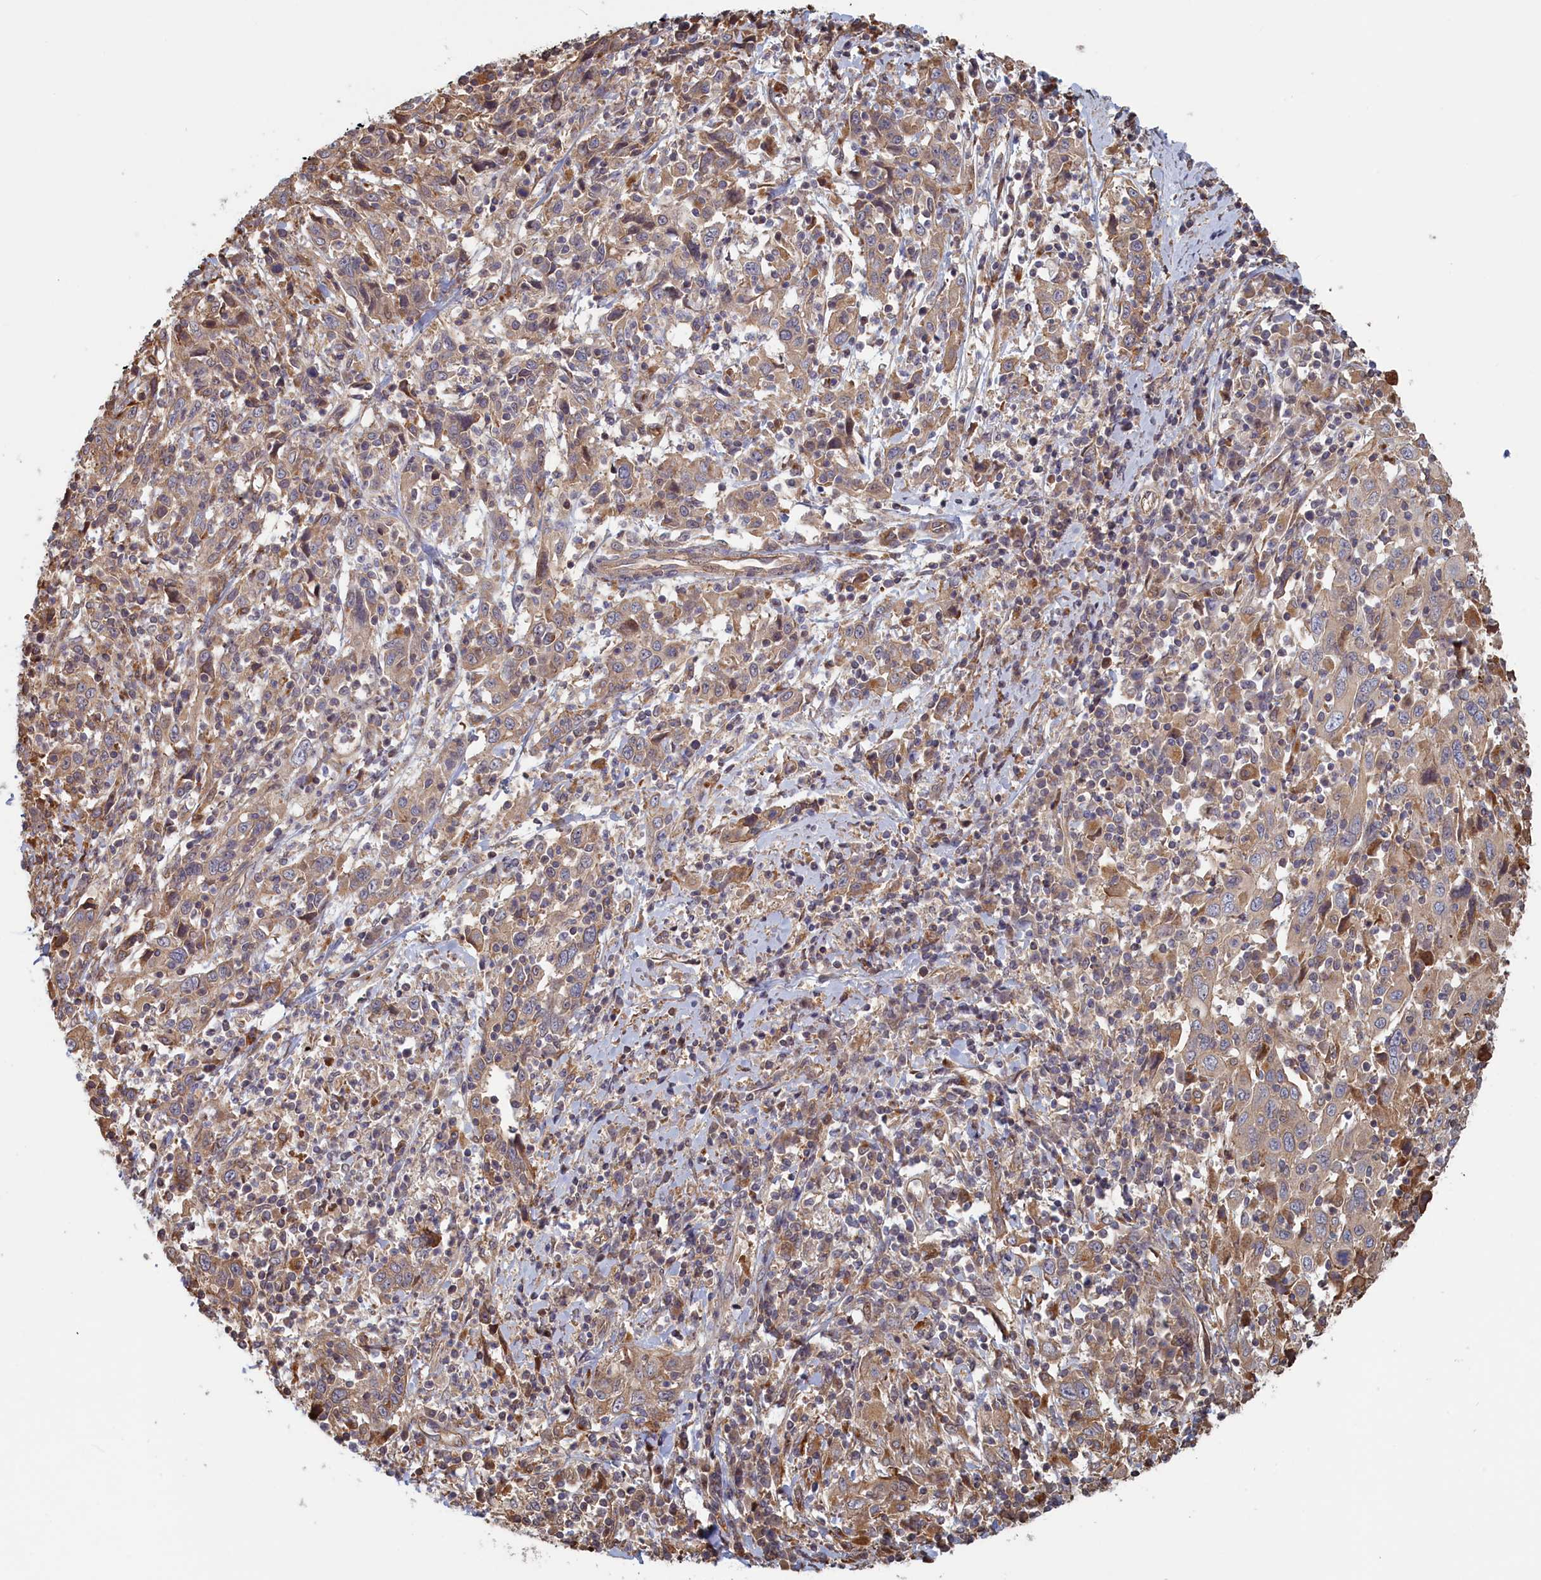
{"staining": {"intensity": "weak", "quantity": "25%-75%", "location": "cytoplasmic/membranous"}, "tissue": "cervical cancer", "cell_type": "Tumor cells", "image_type": "cancer", "snomed": [{"axis": "morphology", "description": "Squamous cell carcinoma, NOS"}, {"axis": "topography", "description": "Cervix"}], "caption": "Human cervical squamous cell carcinoma stained with a protein marker displays weak staining in tumor cells.", "gene": "RILPL1", "patient": {"sex": "female", "age": 46}}